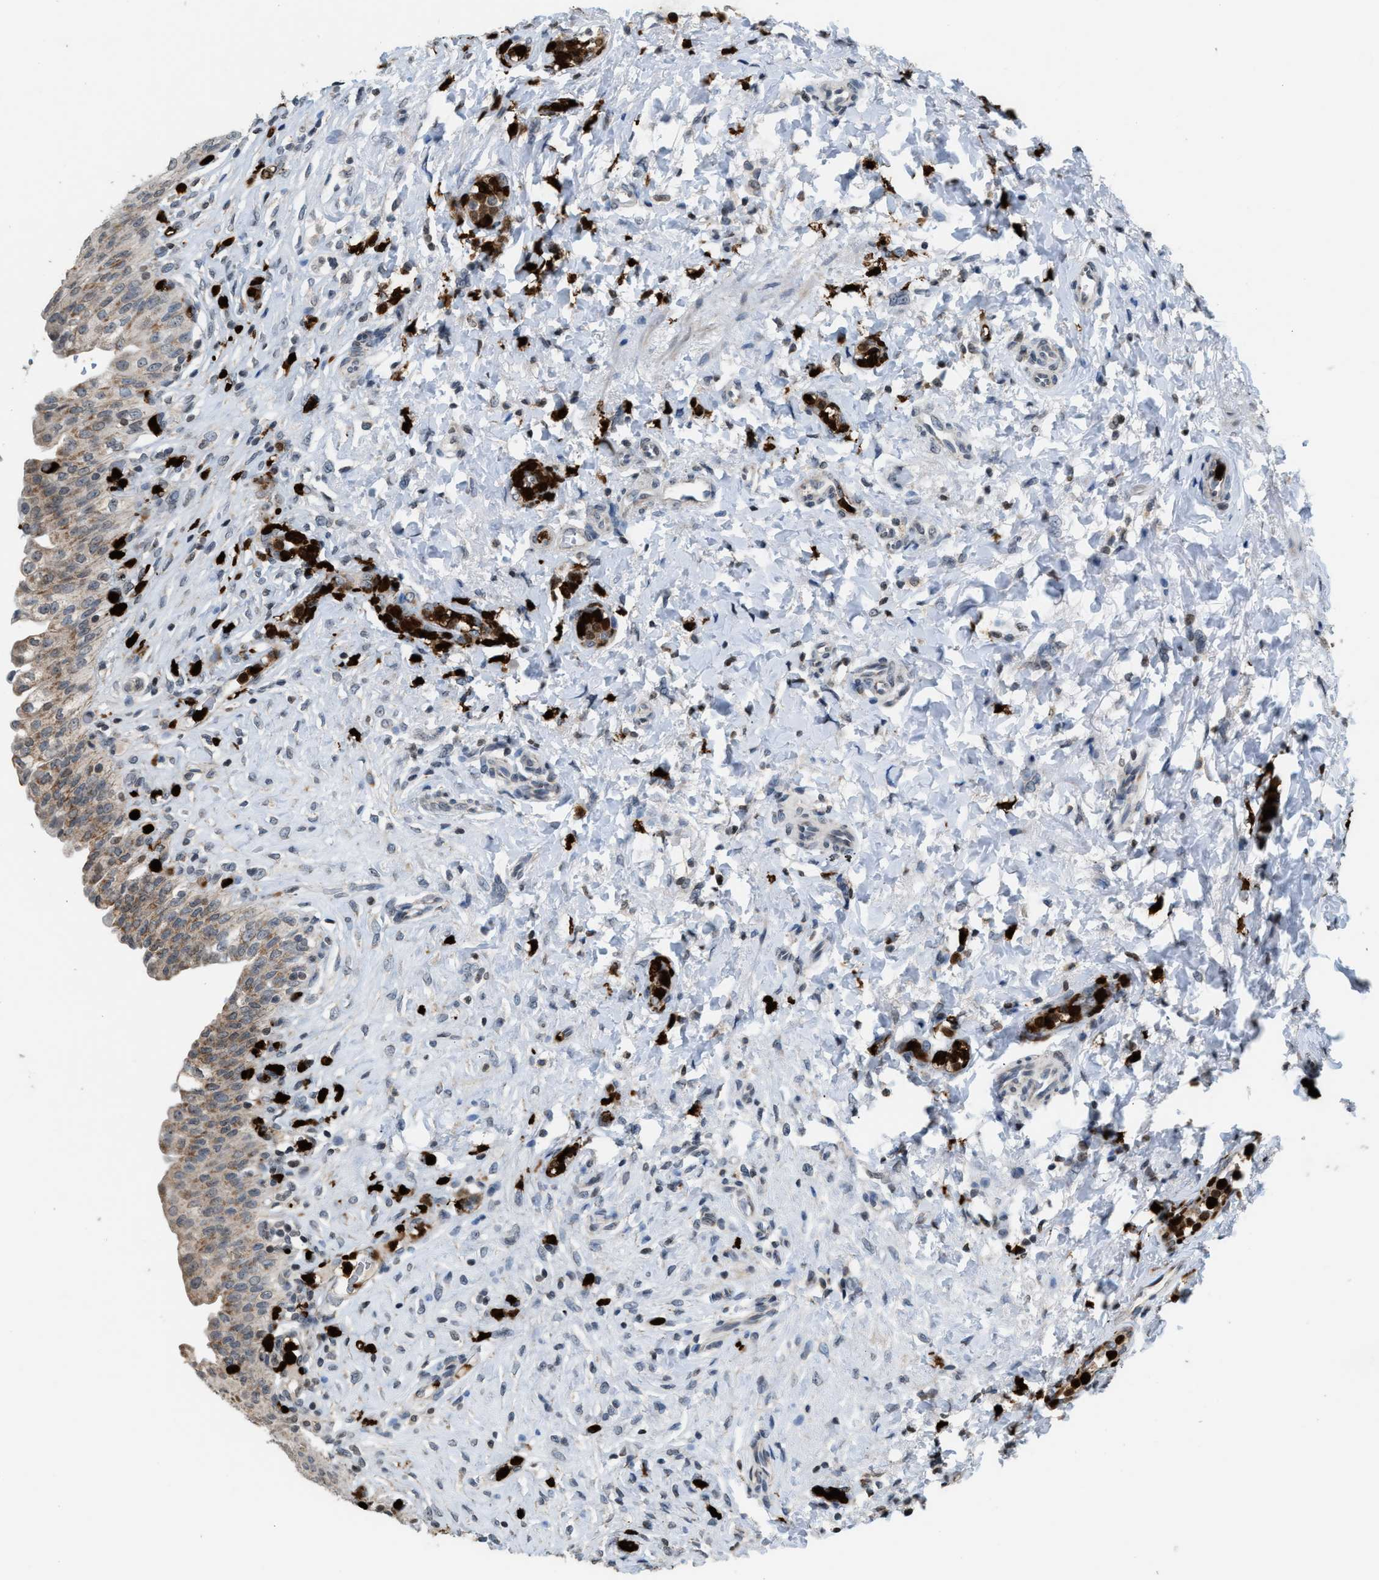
{"staining": {"intensity": "weak", "quantity": ">75%", "location": "cytoplasmic/membranous"}, "tissue": "urinary bladder", "cell_type": "Urothelial cells", "image_type": "normal", "snomed": [{"axis": "morphology", "description": "Urothelial carcinoma, High grade"}, {"axis": "topography", "description": "Urinary bladder"}], "caption": "Urothelial cells show weak cytoplasmic/membranous staining in about >75% of cells in unremarkable urinary bladder.", "gene": "PRUNE2", "patient": {"sex": "male", "age": 46}}